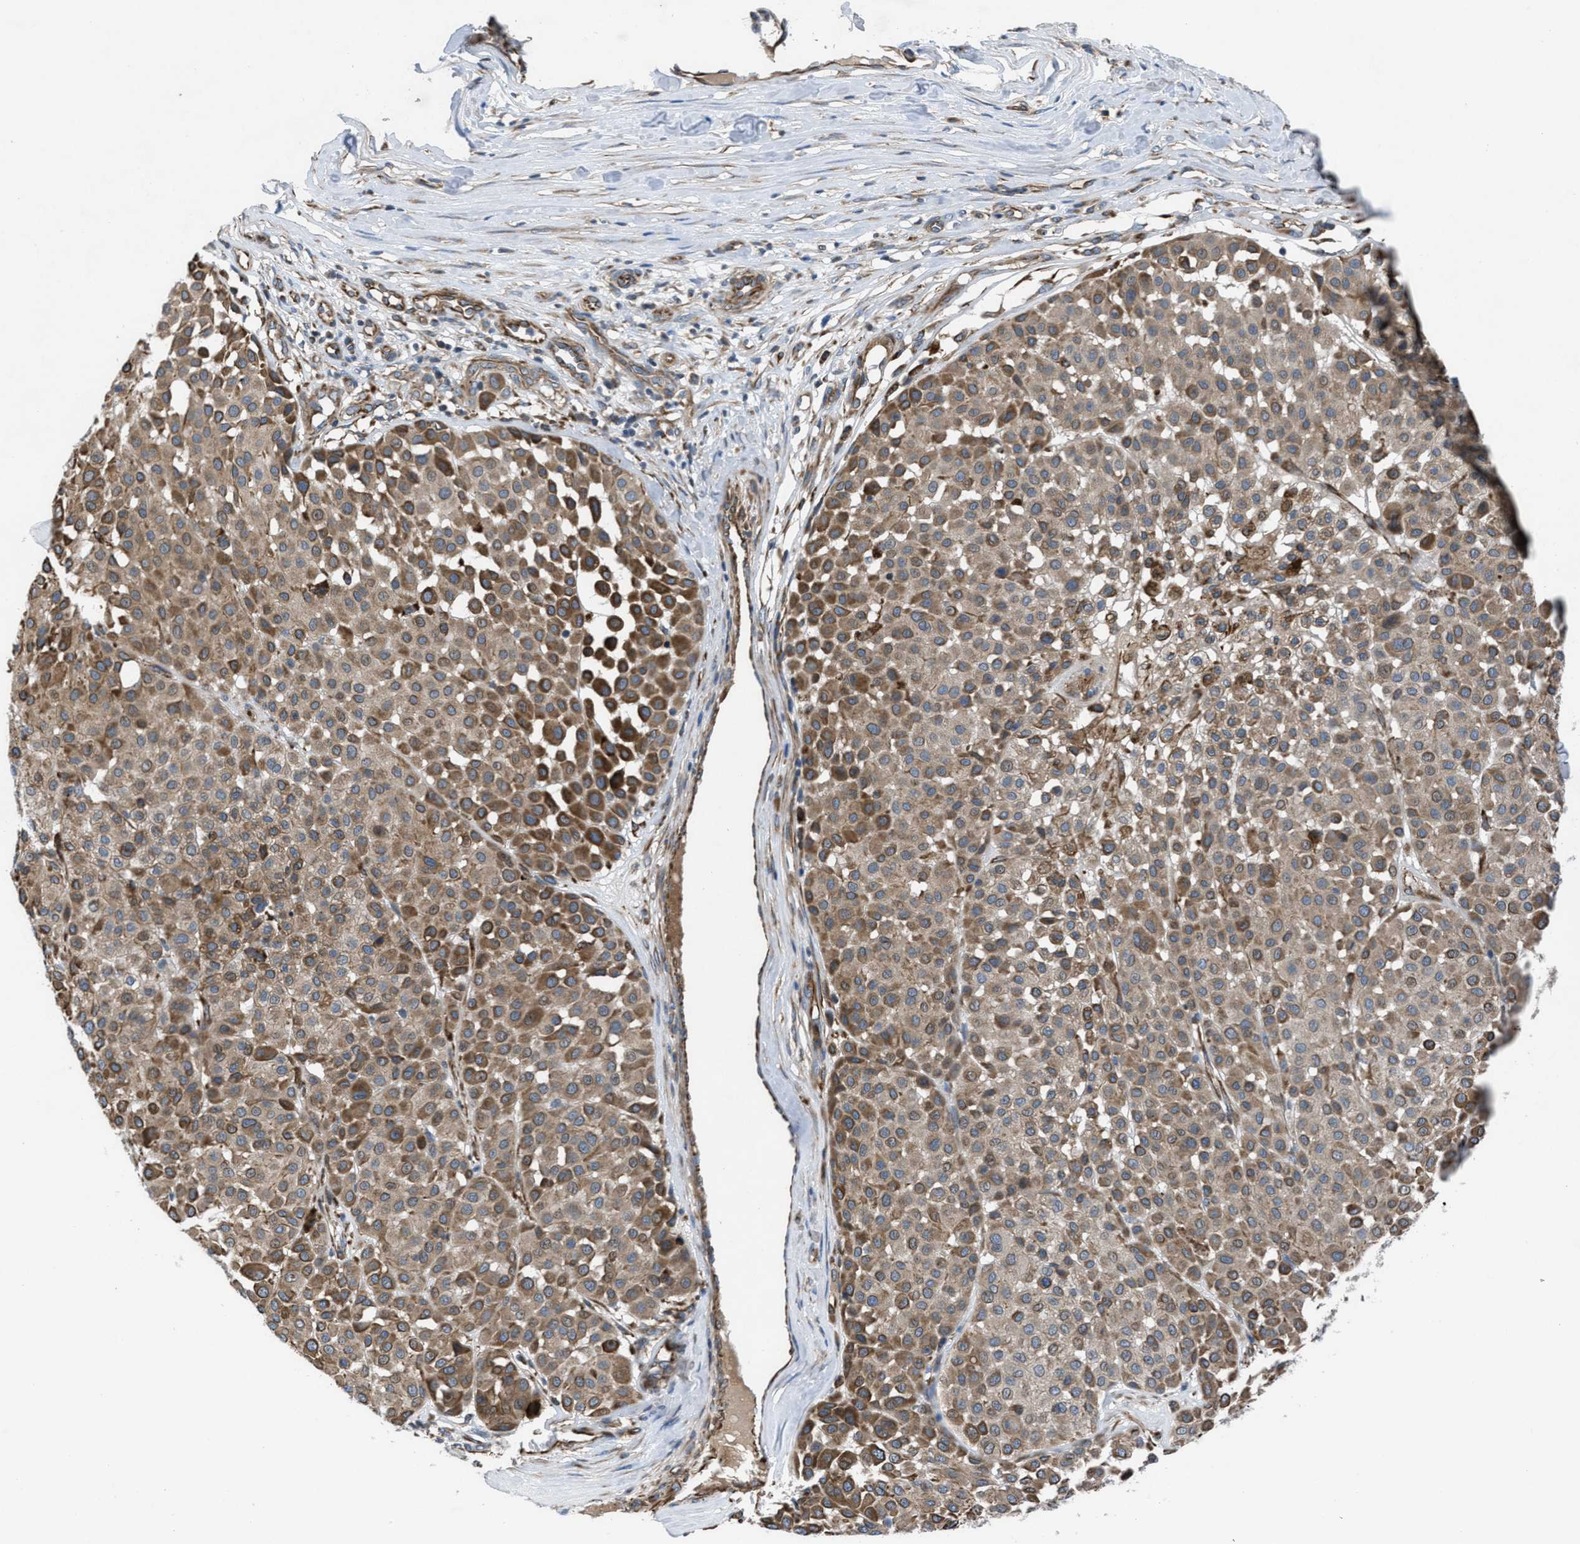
{"staining": {"intensity": "weak", "quantity": ">75%", "location": "cytoplasmic/membranous"}, "tissue": "melanoma", "cell_type": "Tumor cells", "image_type": "cancer", "snomed": [{"axis": "morphology", "description": "Malignant melanoma, Metastatic site"}, {"axis": "topography", "description": "Soft tissue"}], "caption": "Melanoma stained with DAB (3,3'-diaminobenzidine) IHC shows low levels of weak cytoplasmic/membranous expression in approximately >75% of tumor cells.", "gene": "SLC6A9", "patient": {"sex": "male", "age": 41}}